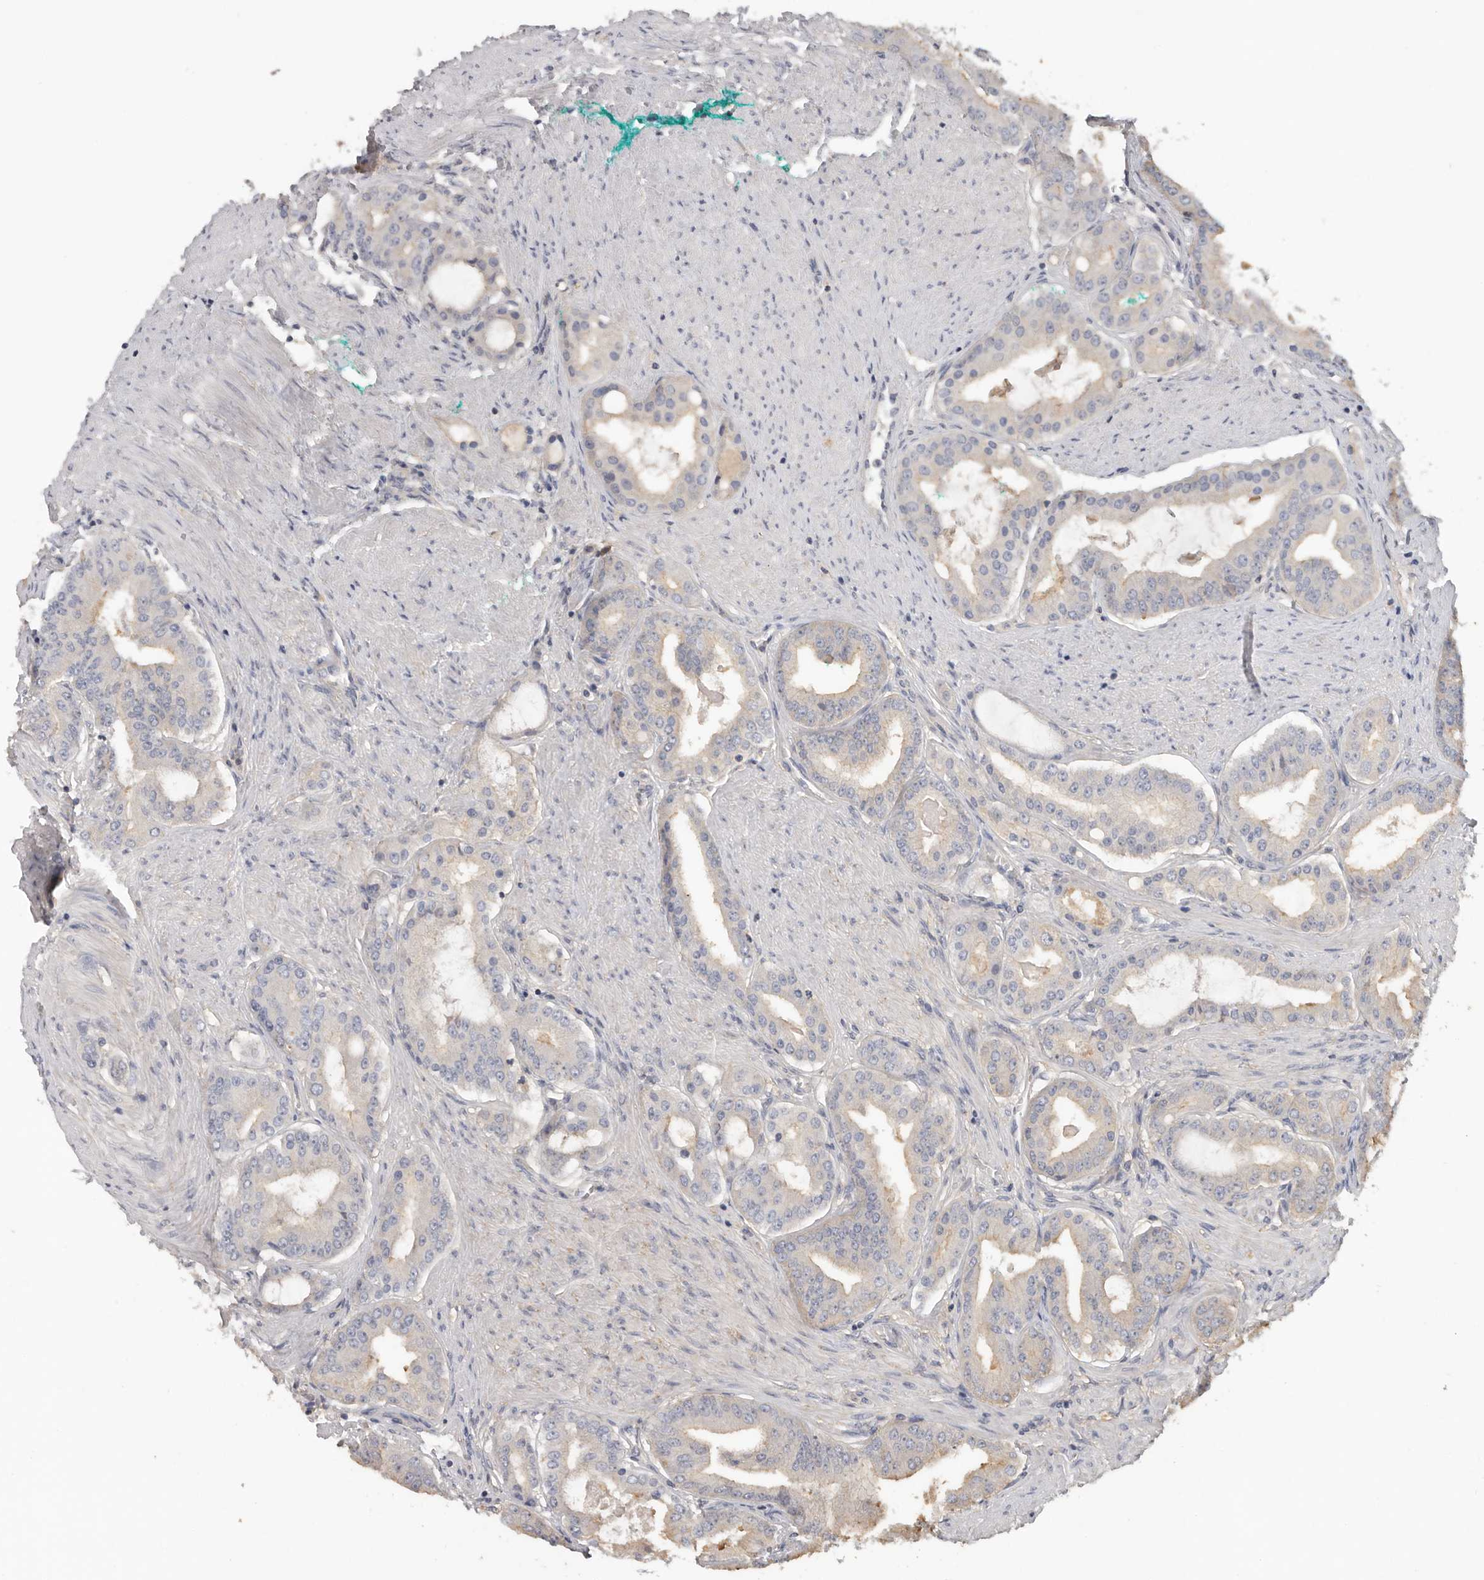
{"staining": {"intensity": "weak", "quantity": "25%-75%", "location": "cytoplasmic/membranous"}, "tissue": "prostate cancer", "cell_type": "Tumor cells", "image_type": "cancer", "snomed": [{"axis": "morphology", "description": "Adenocarcinoma, High grade"}, {"axis": "topography", "description": "Prostate"}], "caption": "An immunohistochemistry (IHC) image of tumor tissue is shown. Protein staining in brown shows weak cytoplasmic/membranous positivity in prostate high-grade adenocarcinoma within tumor cells.", "gene": "WDTC1", "patient": {"sex": "male", "age": 60}}